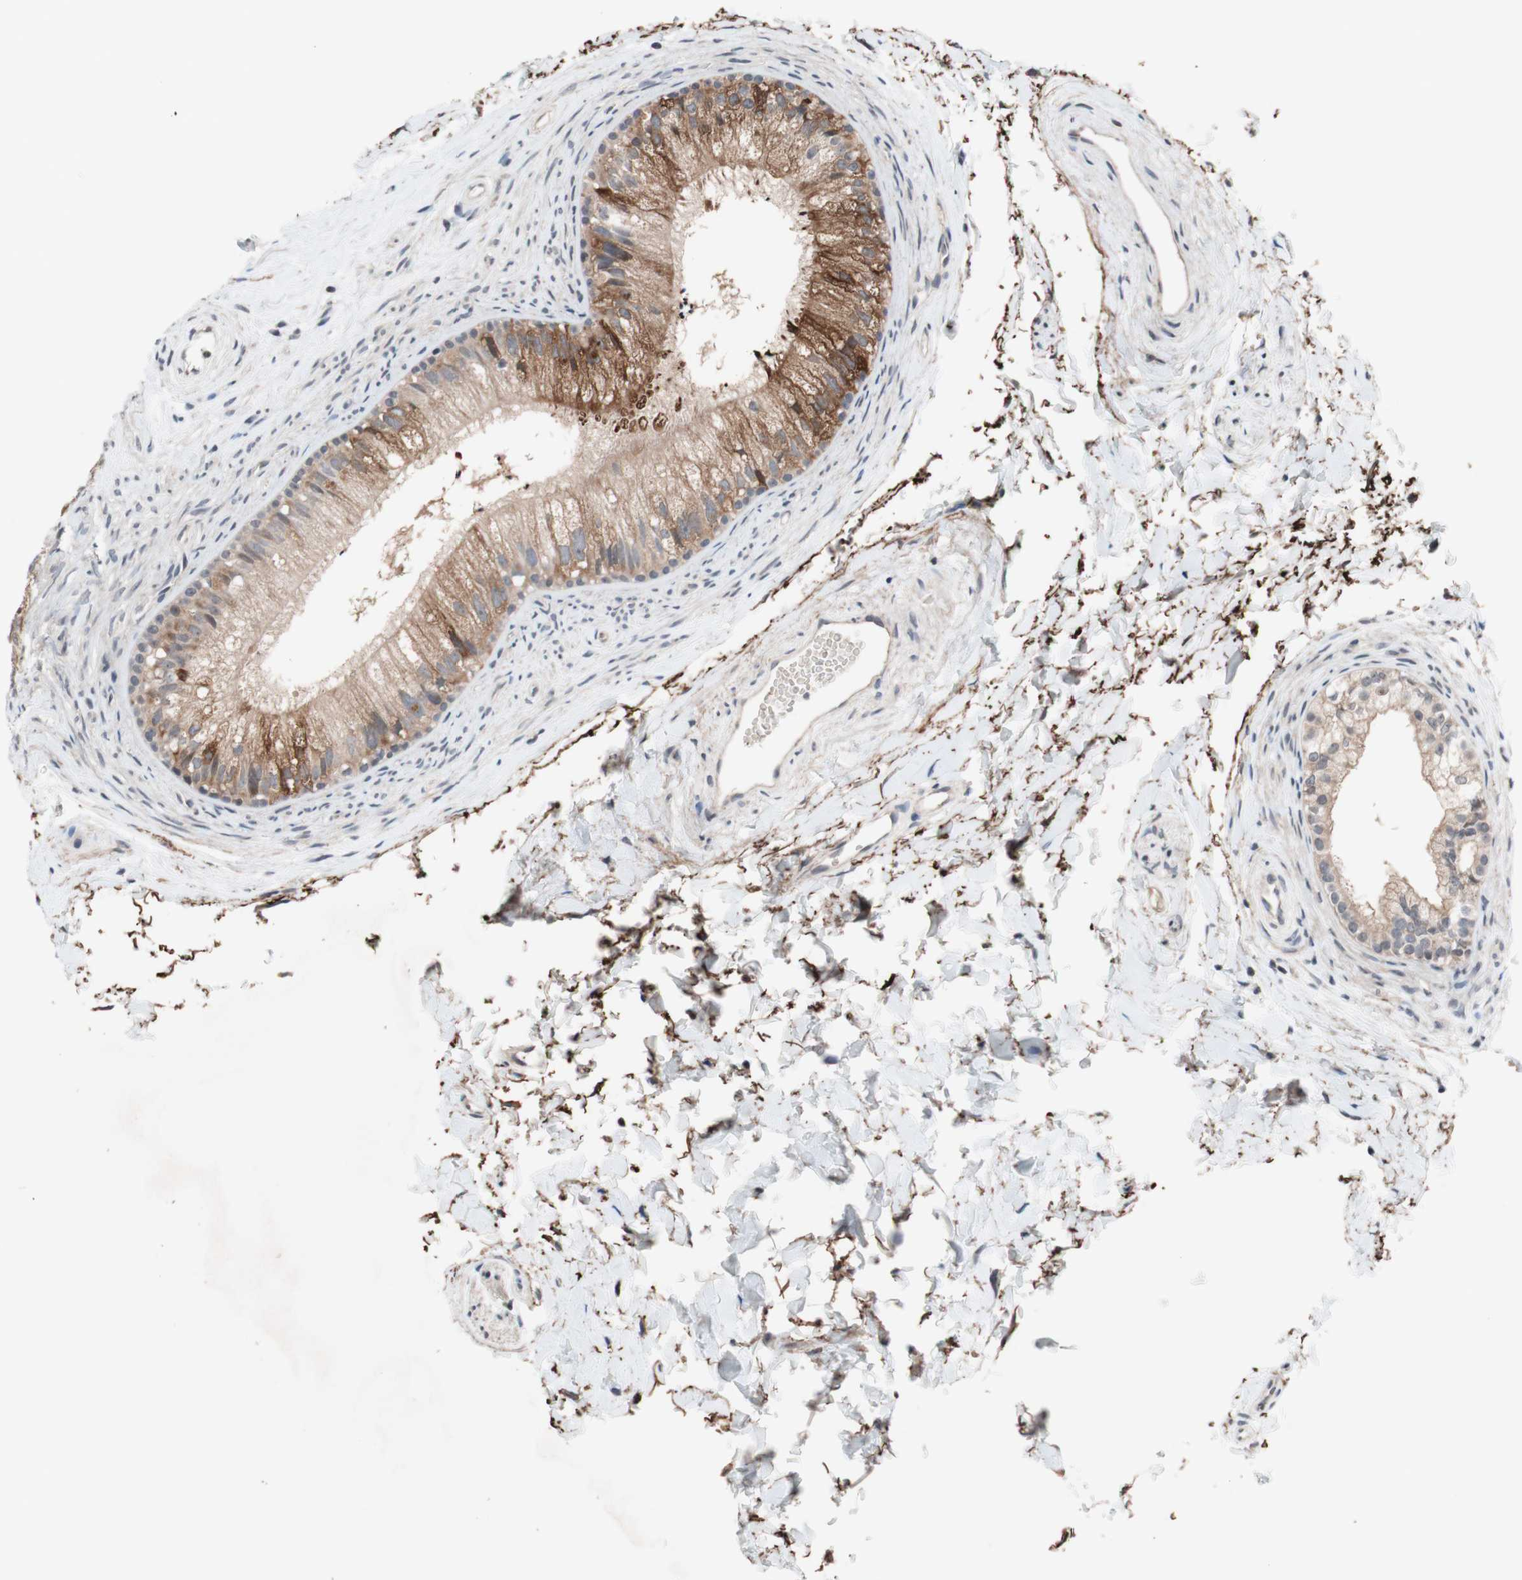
{"staining": {"intensity": "moderate", "quantity": ">75%", "location": "none"}, "tissue": "epididymis", "cell_type": "Glandular cells", "image_type": "normal", "snomed": [{"axis": "morphology", "description": "Normal tissue, NOS"}, {"axis": "topography", "description": "Epididymis"}], "caption": "This image displays immunohistochemistry staining of unremarkable human epididymis, with medium moderate None positivity in about >75% of glandular cells.", "gene": "CD55", "patient": {"sex": "male", "age": 56}}